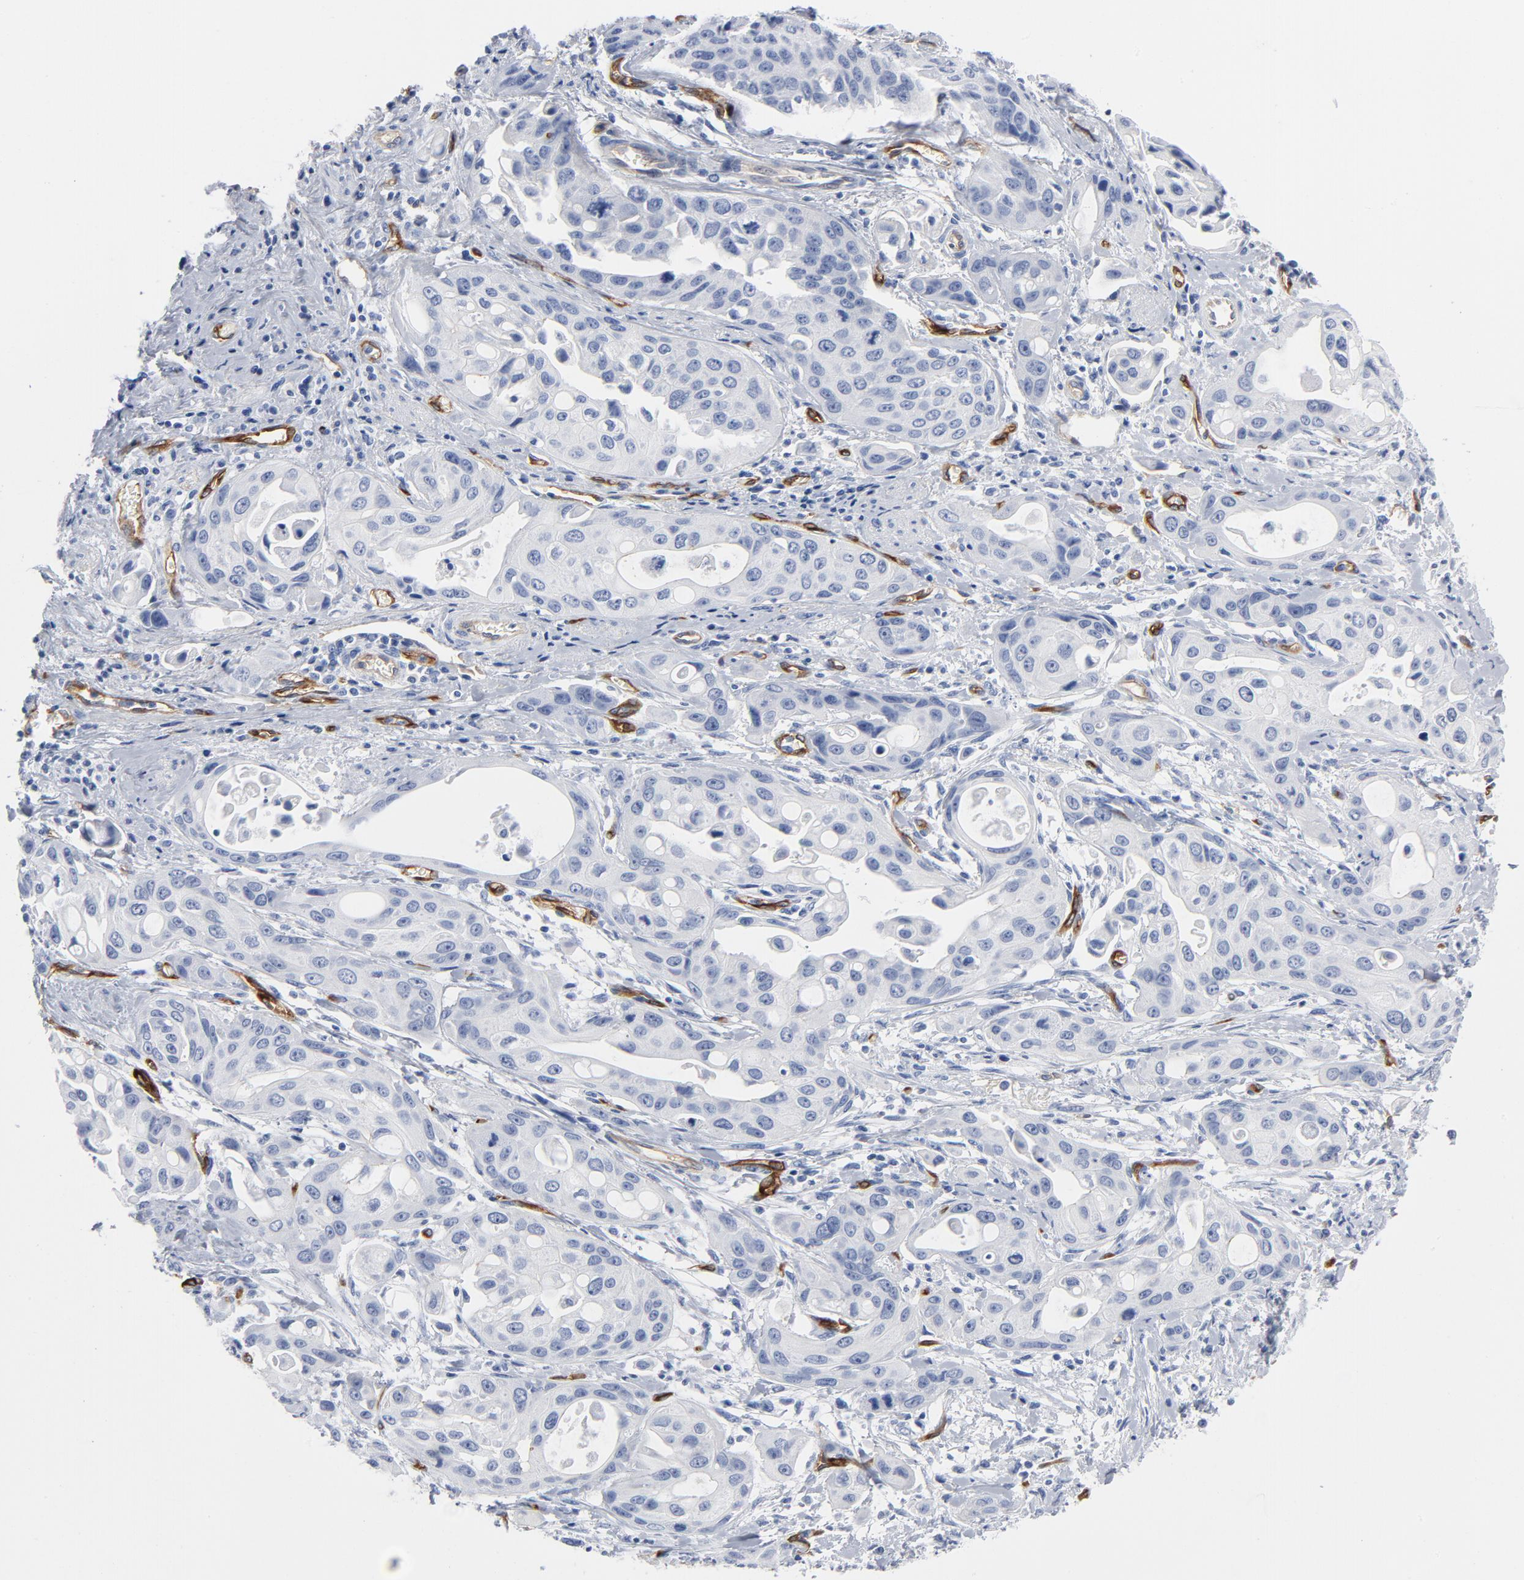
{"staining": {"intensity": "negative", "quantity": "none", "location": "none"}, "tissue": "pancreatic cancer", "cell_type": "Tumor cells", "image_type": "cancer", "snomed": [{"axis": "morphology", "description": "Adenocarcinoma, NOS"}, {"axis": "topography", "description": "Pancreas"}], "caption": "Pancreatic cancer was stained to show a protein in brown. There is no significant staining in tumor cells. Nuclei are stained in blue.", "gene": "SHANK3", "patient": {"sex": "female", "age": 60}}